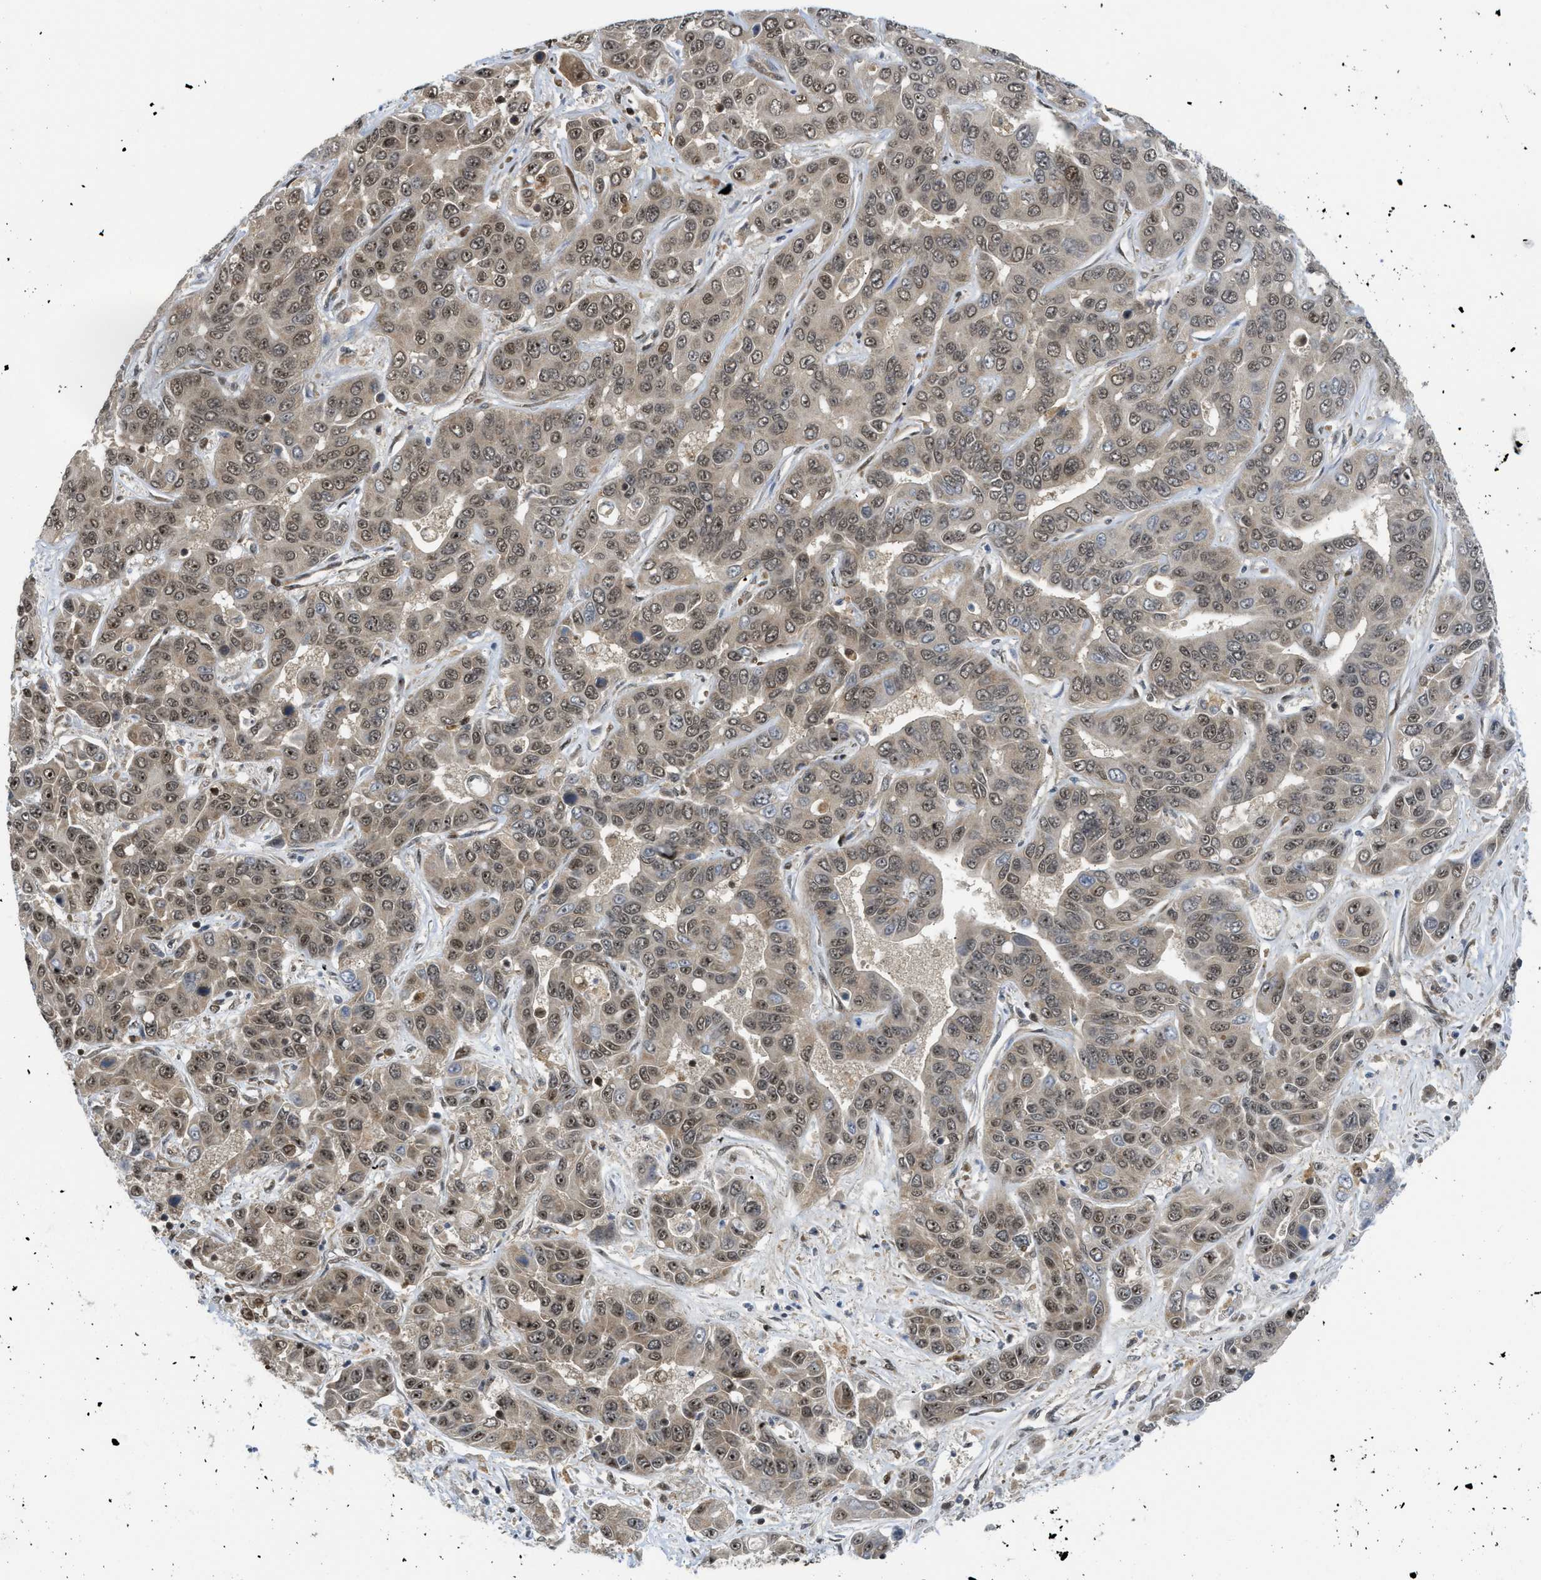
{"staining": {"intensity": "weak", "quantity": "25%-75%", "location": "nuclear"}, "tissue": "liver cancer", "cell_type": "Tumor cells", "image_type": "cancer", "snomed": [{"axis": "morphology", "description": "Cholangiocarcinoma"}, {"axis": "topography", "description": "Liver"}], "caption": "A histopathology image of liver cancer stained for a protein displays weak nuclear brown staining in tumor cells. The staining was performed using DAB to visualize the protein expression in brown, while the nuclei were stained in blue with hematoxylin (Magnification: 20x).", "gene": "TACC1", "patient": {"sex": "female", "age": 52}}